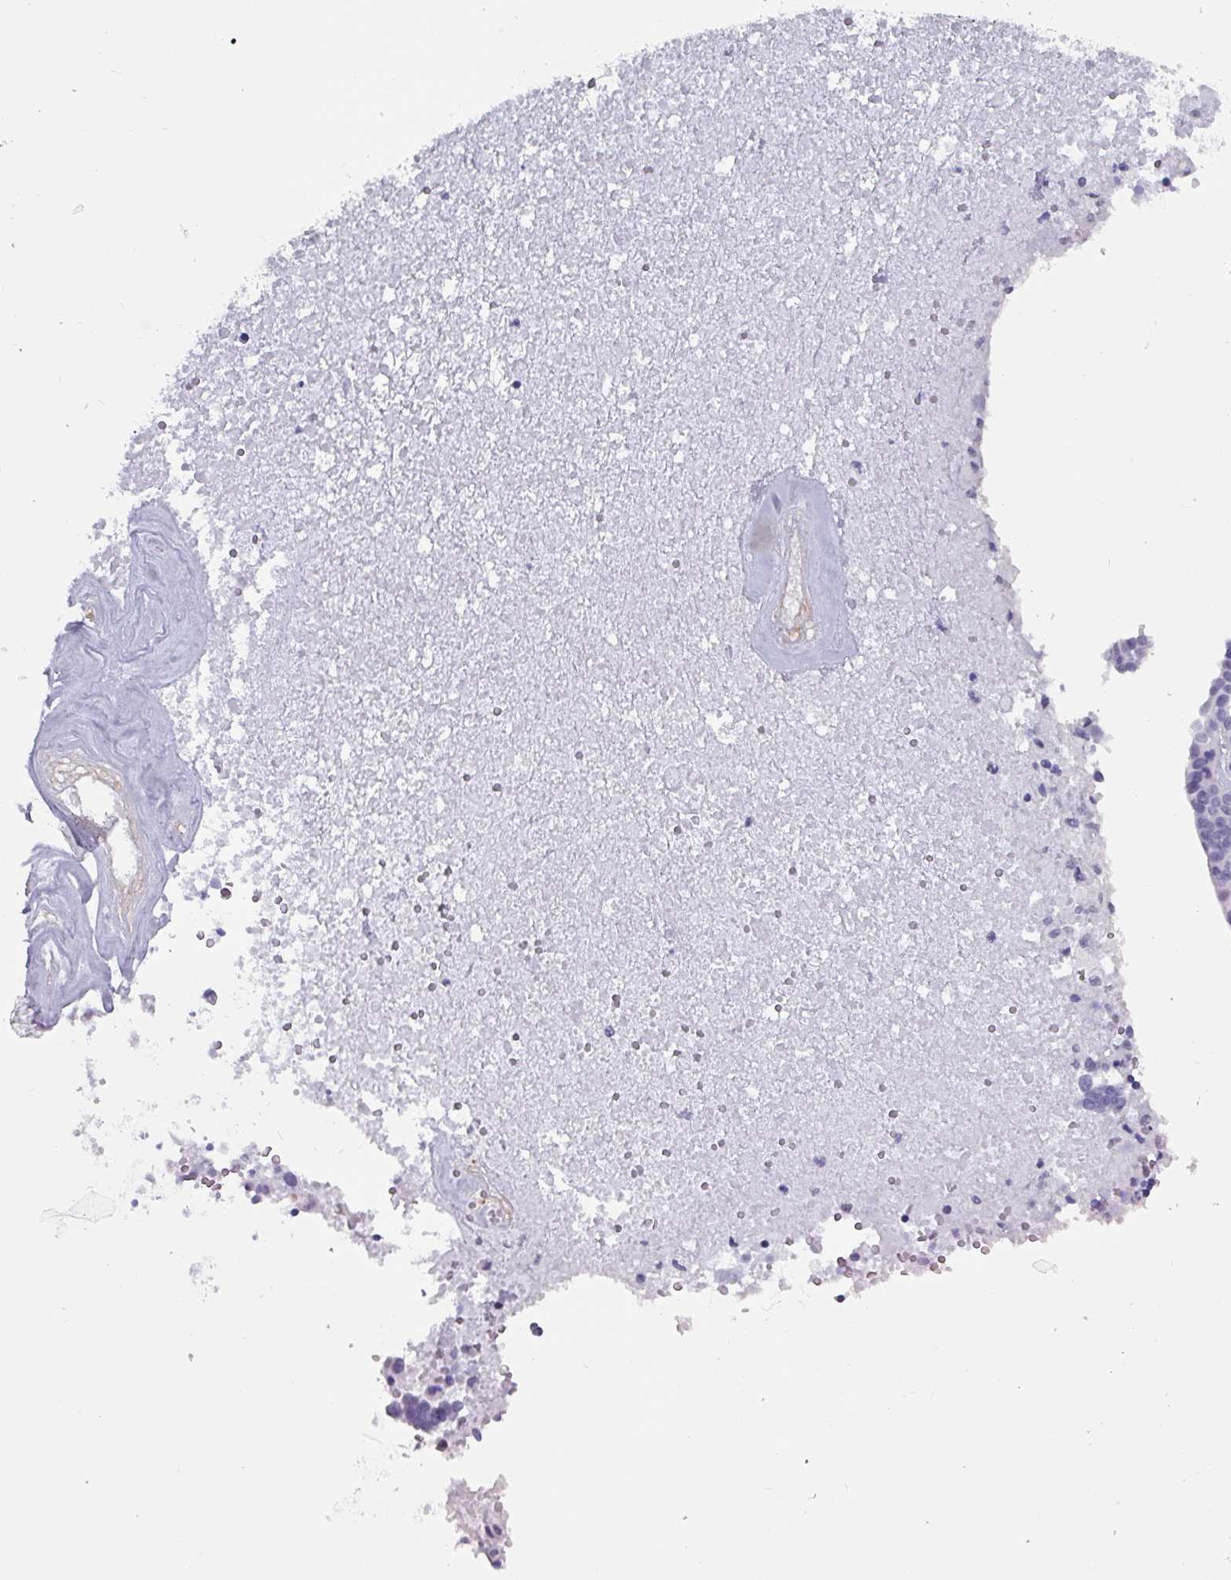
{"staining": {"intensity": "negative", "quantity": "none", "location": "none"}, "tissue": "ovarian cancer", "cell_type": "Tumor cells", "image_type": "cancer", "snomed": [{"axis": "morphology", "description": "Cystadenocarcinoma, serous, NOS"}, {"axis": "topography", "description": "Ovary"}], "caption": "Photomicrograph shows no significant protein expression in tumor cells of serous cystadenocarcinoma (ovarian).", "gene": "ZNF816-ZNF321P", "patient": {"sex": "female", "age": 59}}